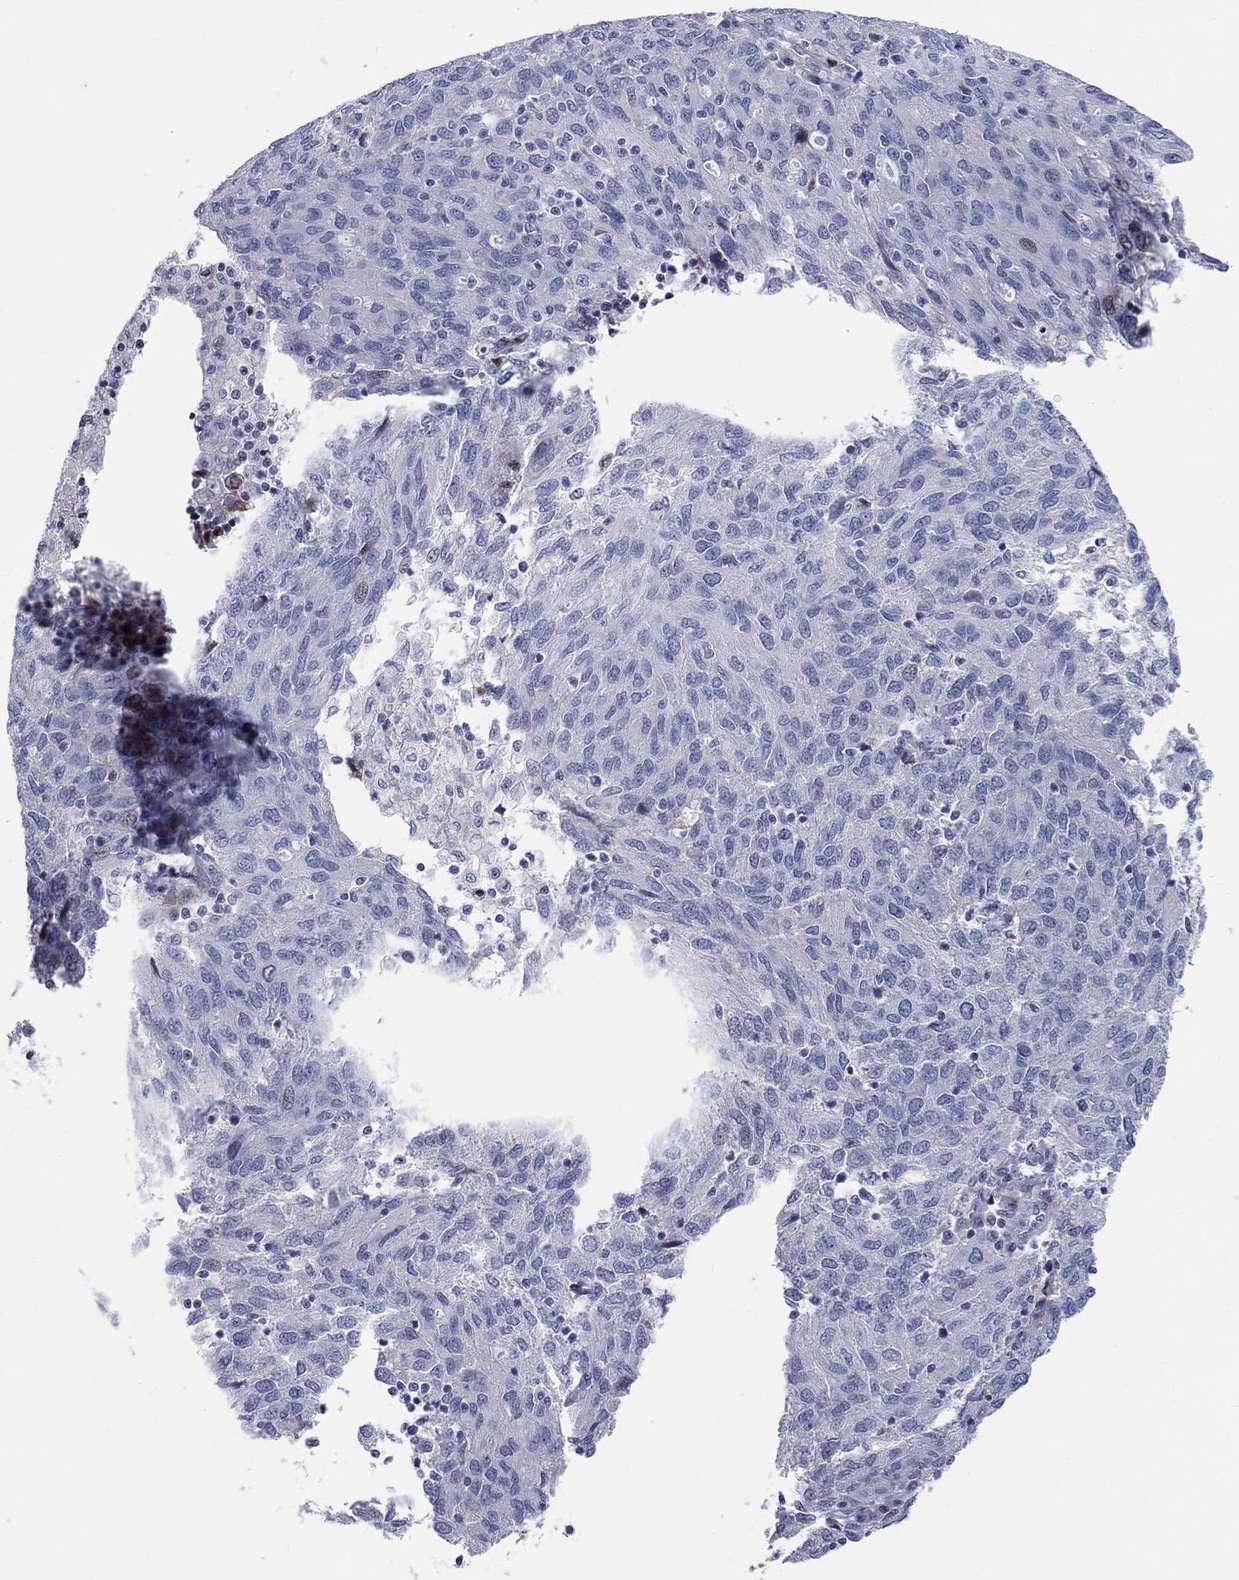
{"staining": {"intensity": "negative", "quantity": "none", "location": "none"}, "tissue": "ovarian cancer", "cell_type": "Tumor cells", "image_type": "cancer", "snomed": [{"axis": "morphology", "description": "Carcinoma, endometroid"}, {"axis": "topography", "description": "Ovary"}], "caption": "Ovarian cancer was stained to show a protein in brown. There is no significant positivity in tumor cells.", "gene": "ARHGAP36", "patient": {"sex": "female", "age": 50}}